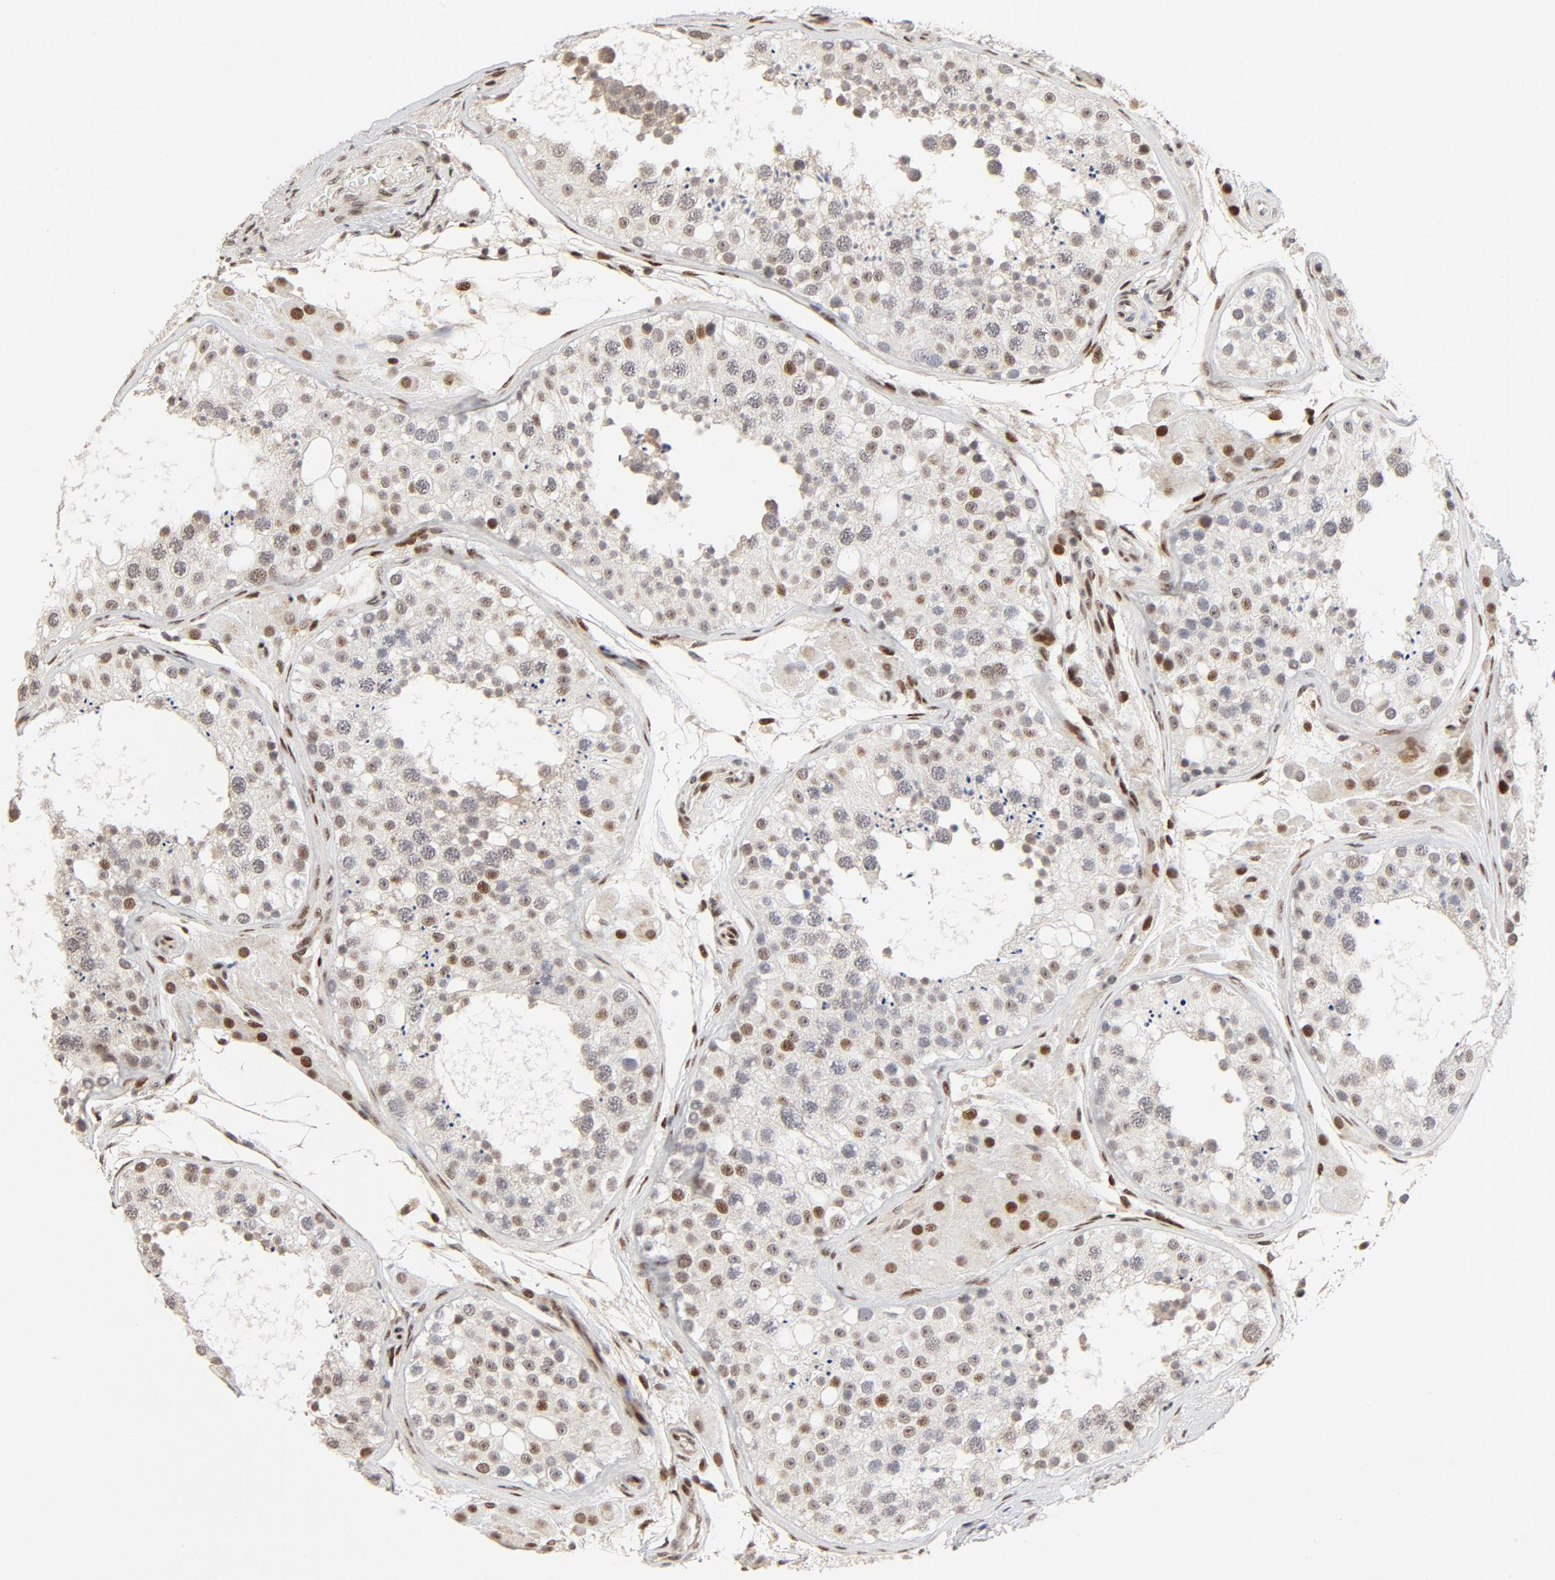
{"staining": {"intensity": "moderate", "quantity": "25%-75%", "location": "nuclear"}, "tissue": "testis", "cell_type": "Cells in seminiferous ducts", "image_type": "normal", "snomed": [{"axis": "morphology", "description": "Normal tissue, NOS"}, {"axis": "topography", "description": "Testis"}], "caption": "Testis stained with a brown dye exhibits moderate nuclear positive positivity in approximately 25%-75% of cells in seminiferous ducts.", "gene": "GTF2I", "patient": {"sex": "male", "age": 26}}